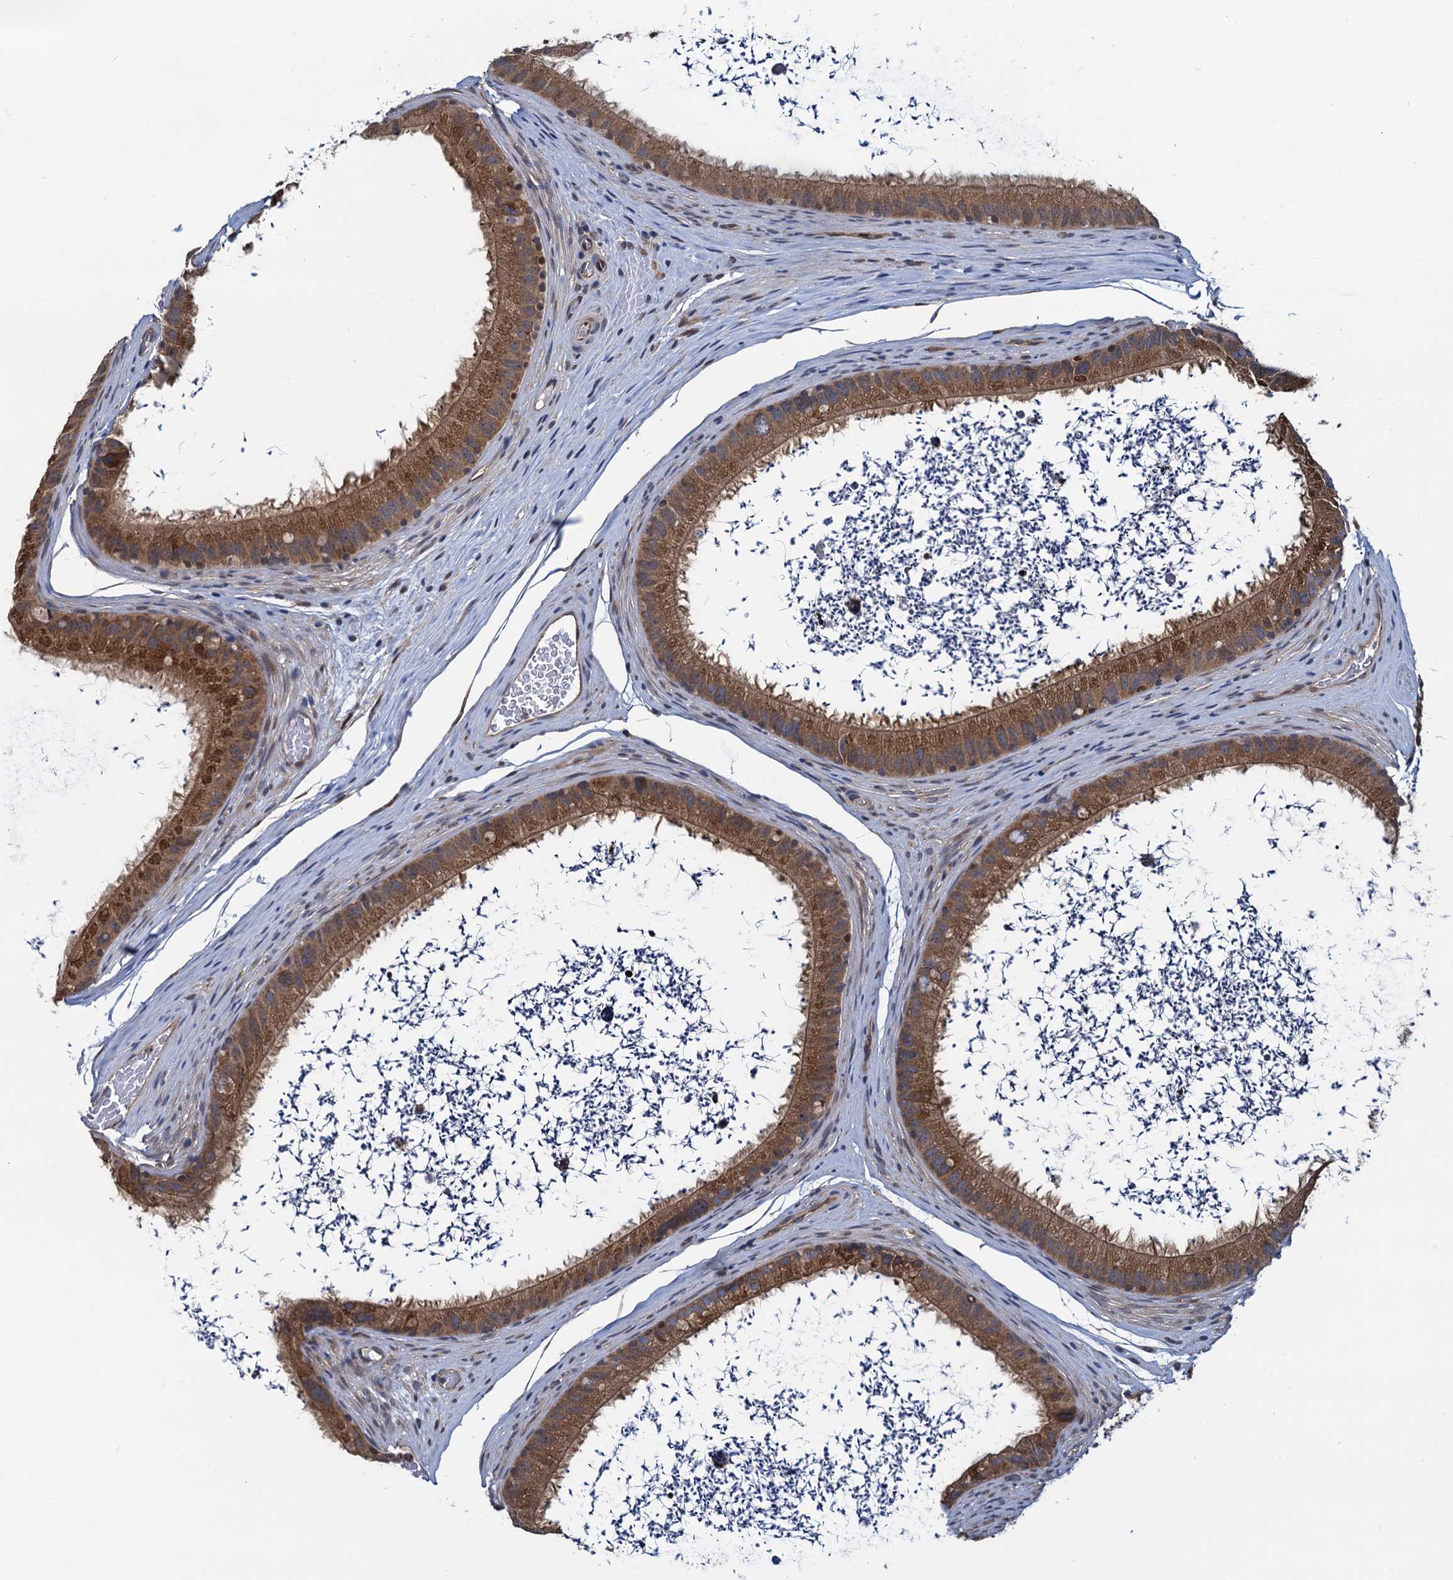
{"staining": {"intensity": "moderate", "quantity": ">75%", "location": "cytoplasmic/membranous"}, "tissue": "epididymis", "cell_type": "Glandular cells", "image_type": "normal", "snomed": [{"axis": "morphology", "description": "Normal tissue, NOS"}, {"axis": "topography", "description": "Epididymis, spermatic cord, NOS"}], "caption": "Epididymis was stained to show a protein in brown. There is medium levels of moderate cytoplasmic/membranous expression in approximately >75% of glandular cells. (IHC, brightfield microscopy, high magnification).", "gene": "RNF125", "patient": {"sex": "male", "age": 50}}